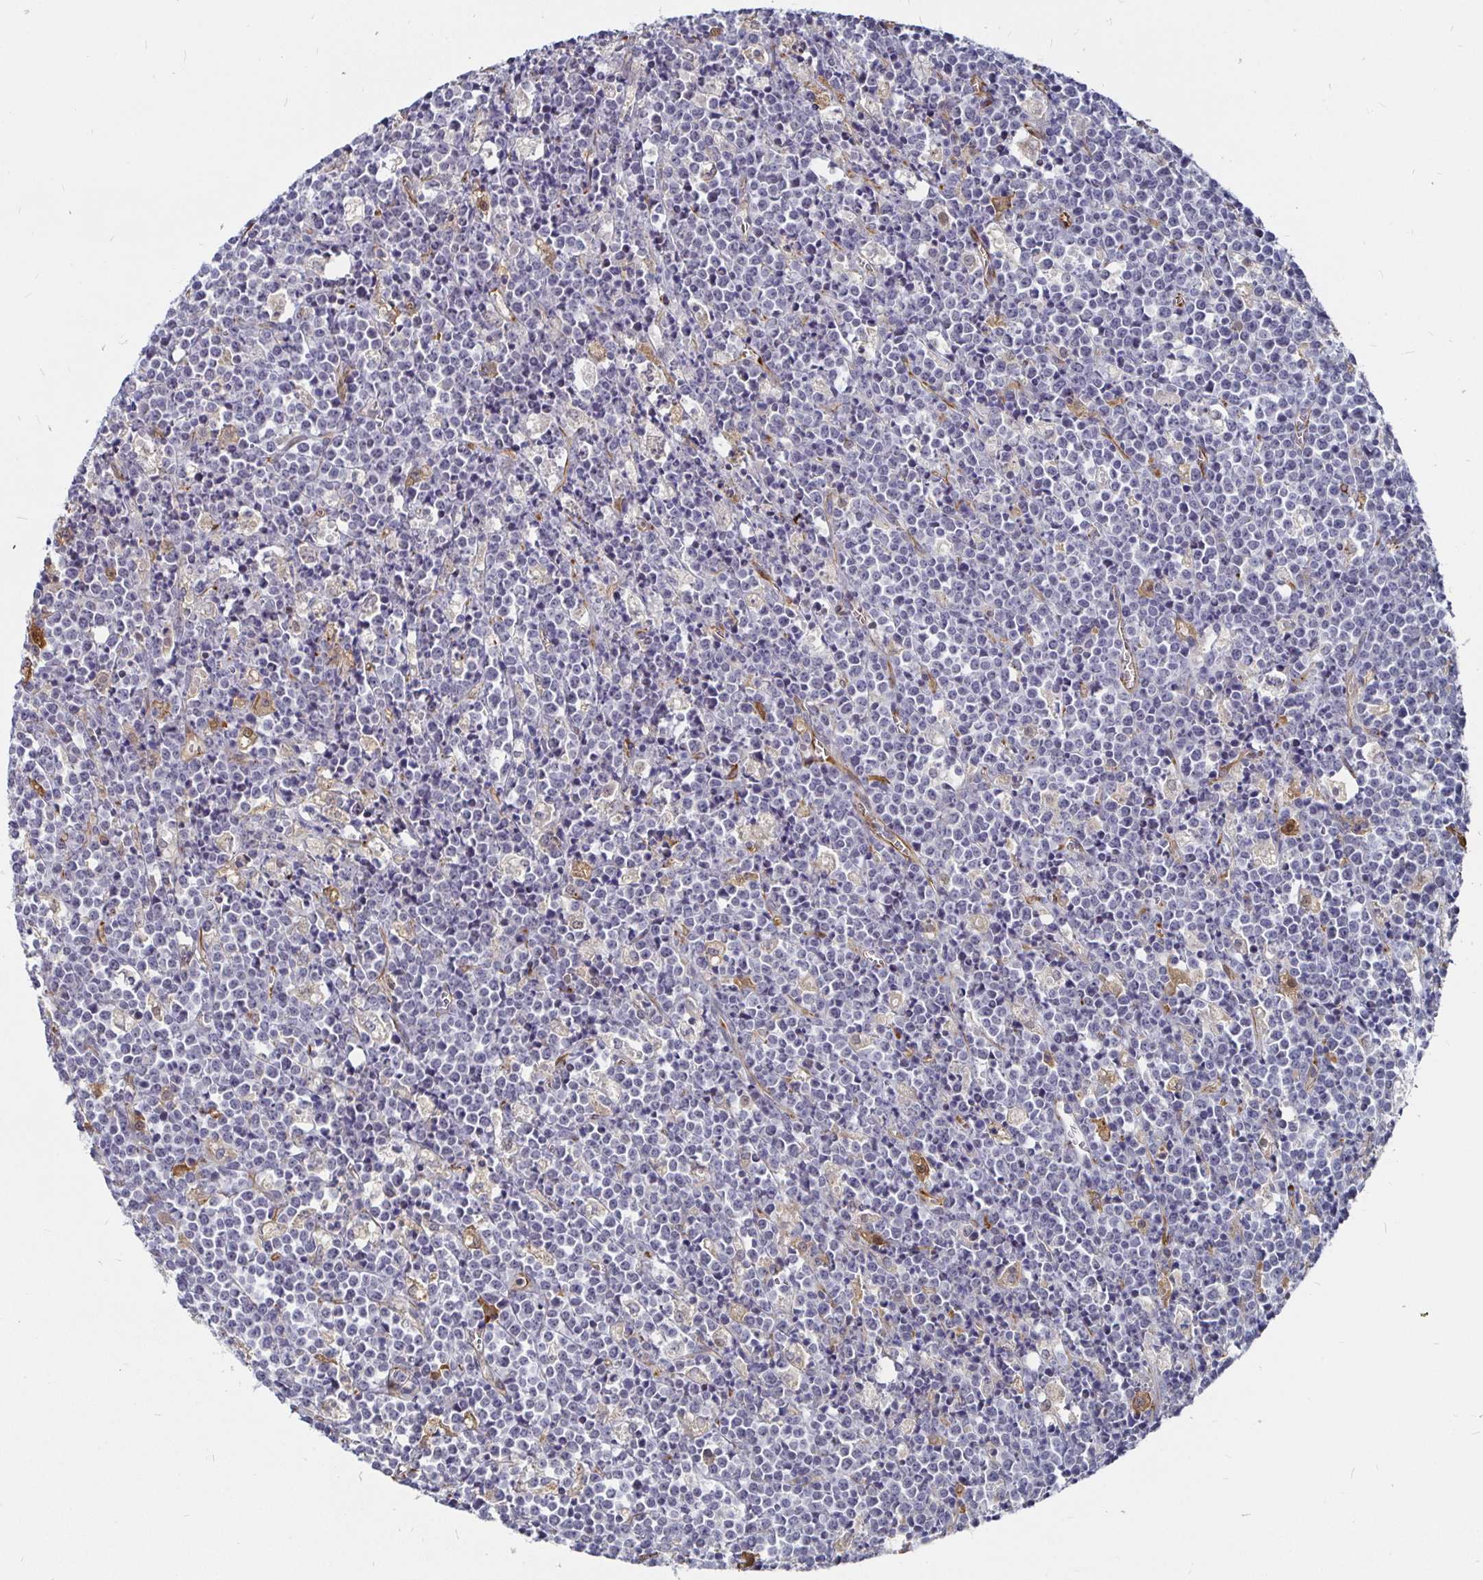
{"staining": {"intensity": "negative", "quantity": "none", "location": "none"}, "tissue": "lymphoma", "cell_type": "Tumor cells", "image_type": "cancer", "snomed": [{"axis": "morphology", "description": "Malignant lymphoma, non-Hodgkin's type, High grade"}, {"axis": "topography", "description": "Ovary"}], "caption": "Immunohistochemistry (IHC) histopathology image of human malignant lymphoma, non-Hodgkin's type (high-grade) stained for a protein (brown), which displays no expression in tumor cells. (DAB (3,3'-diaminobenzidine) immunohistochemistry, high magnification).", "gene": "CCDC85A", "patient": {"sex": "female", "age": 56}}